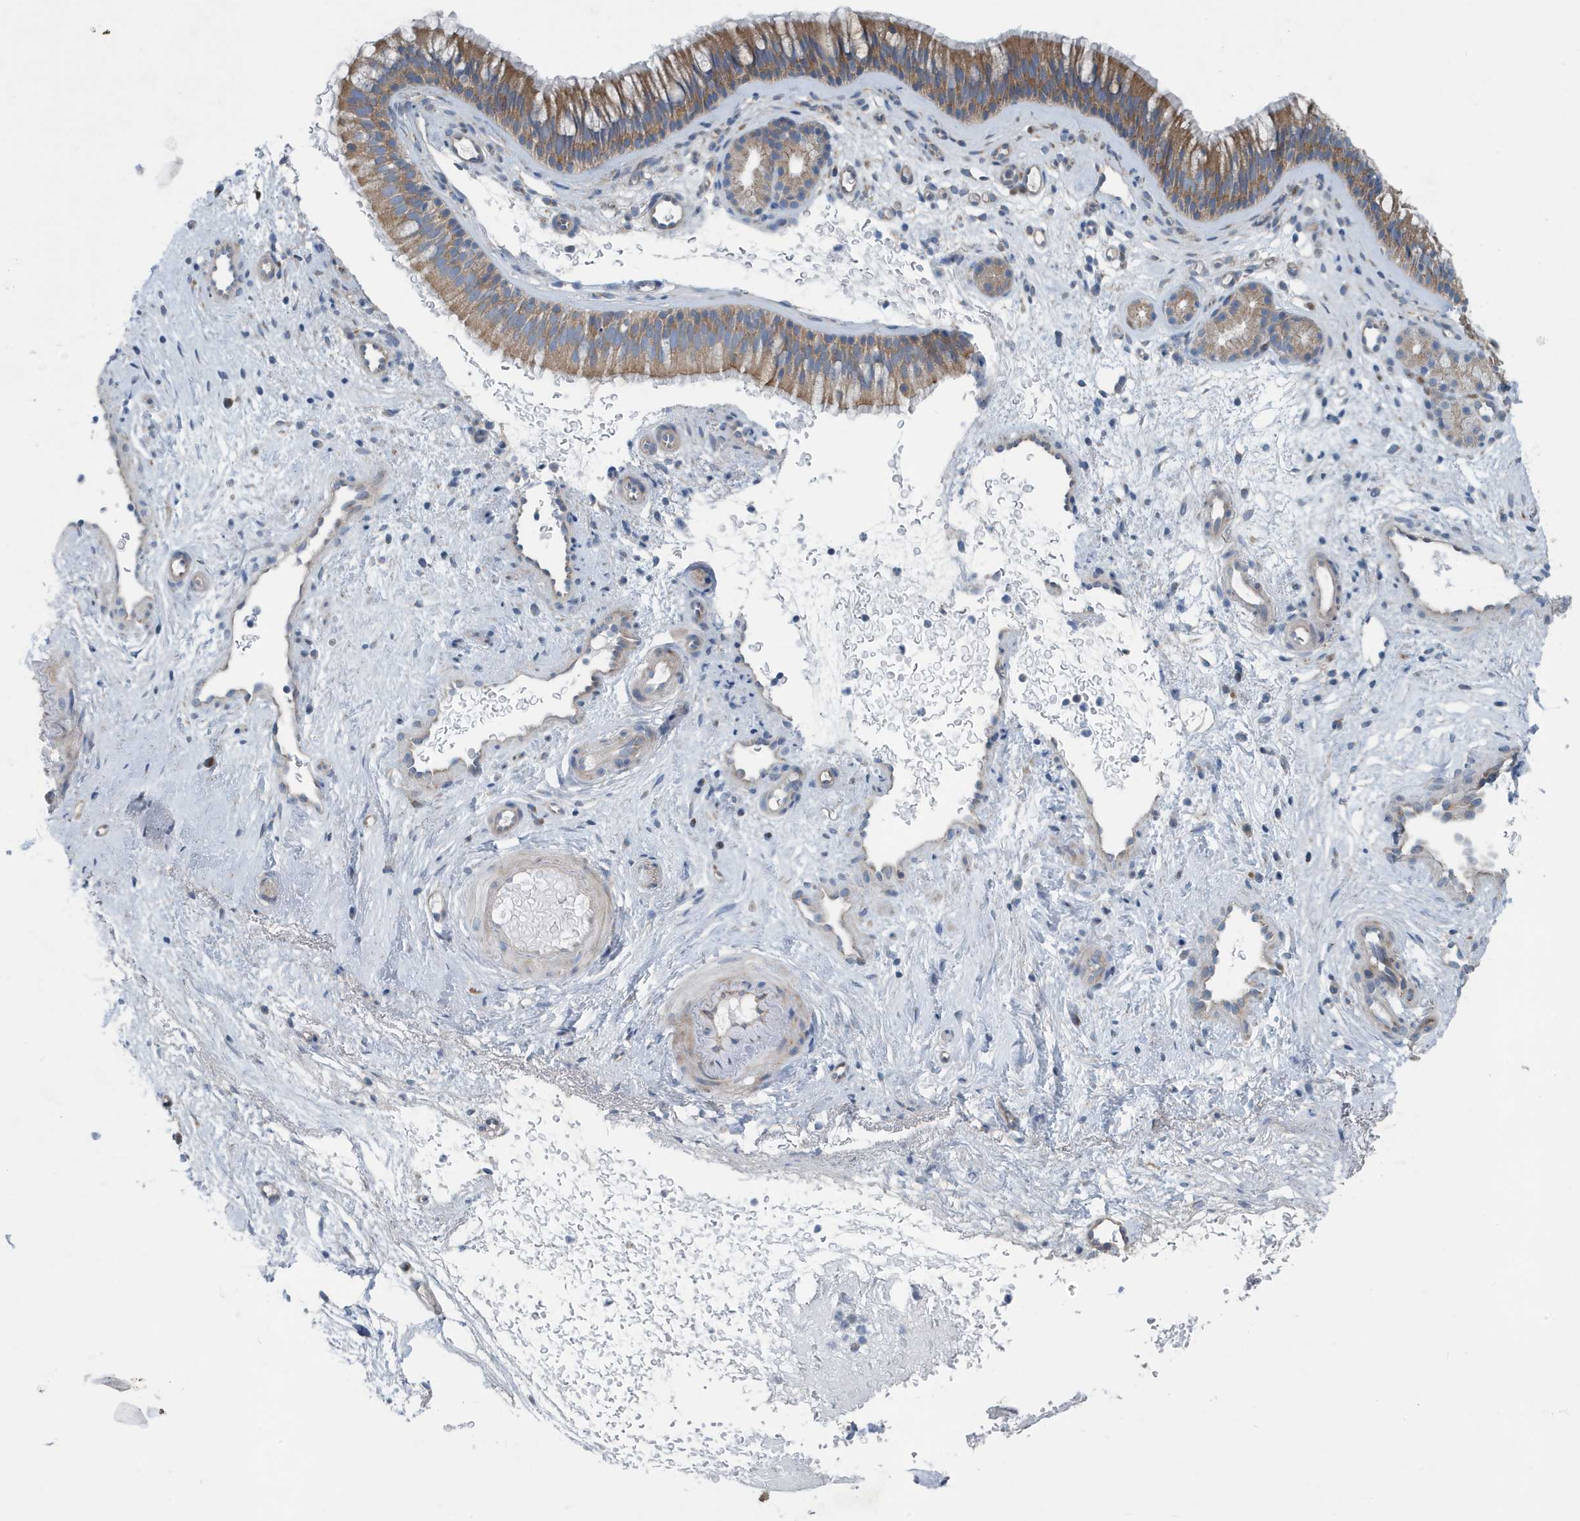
{"staining": {"intensity": "moderate", "quantity": ">75%", "location": "cytoplasmic/membranous"}, "tissue": "nasopharynx", "cell_type": "Respiratory epithelial cells", "image_type": "normal", "snomed": [{"axis": "morphology", "description": "Normal tissue, NOS"}, {"axis": "morphology", "description": "Inflammation, NOS"}, {"axis": "morphology", "description": "Malignant melanoma, Metastatic site"}, {"axis": "topography", "description": "Nasopharynx"}], "caption": "DAB (3,3'-diaminobenzidine) immunohistochemical staining of normal nasopharynx shows moderate cytoplasmic/membranous protein positivity in about >75% of respiratory epithelial cells.", "gene": "PPM1M", "patient": {"sex": "male", "age": 70}}